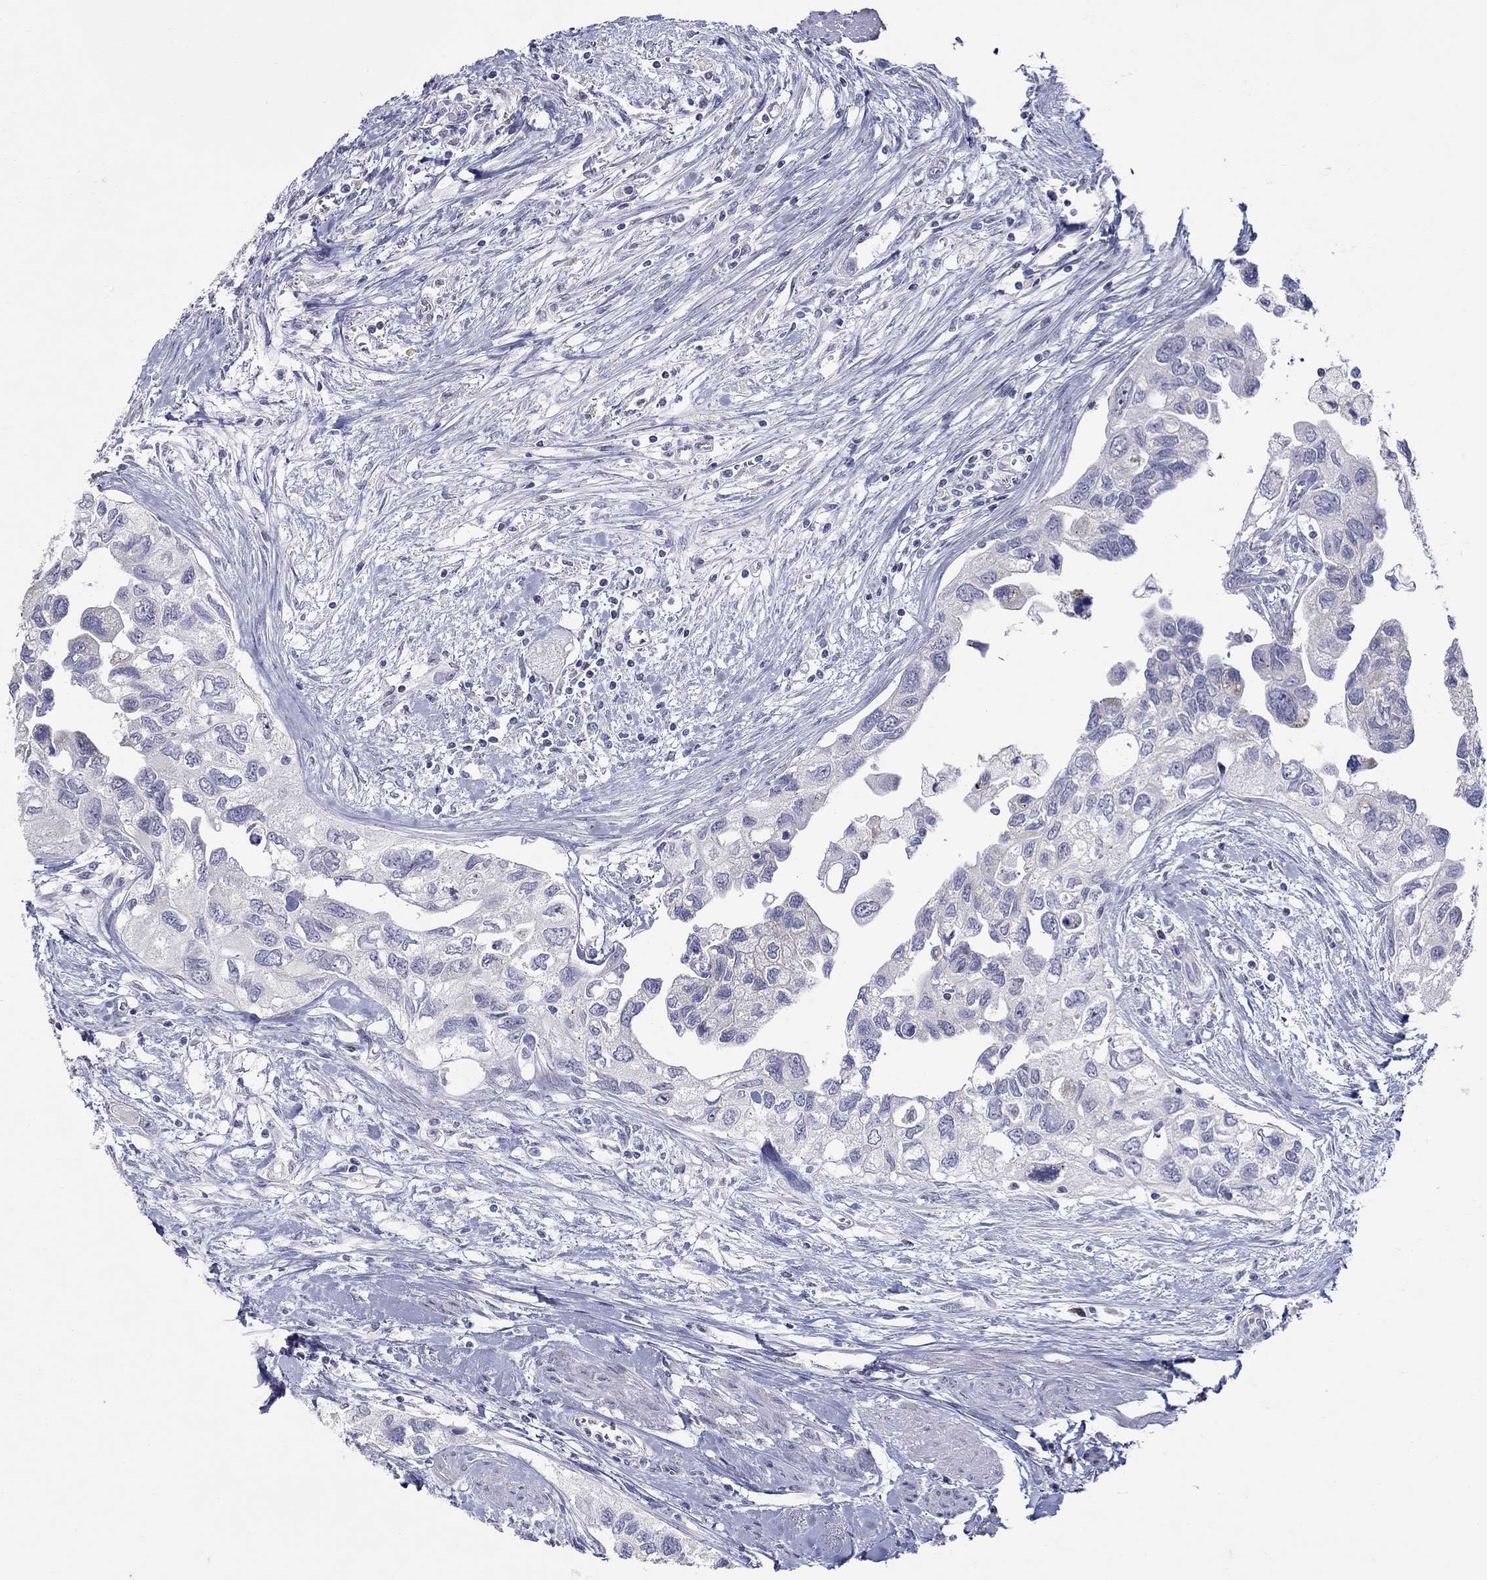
{"staining": {"intensity": "negative", "quantity": "none", "location": "none"}, "tissue": "urothelial cancer", "cell_type": "Tumor cells", "image_type": "cancer", "snomed": [{"axis": "morphology", "description": "Urothelial carcinoma, High grade"}, {"axis": "topography", "description": "Urinary bladder"}], "caption": "High power microscopy histopathology image of an IHC histopathology image of high-grade urothelial carcinoma, revealing no significant expression in tumor cells. The staining was performed using DAB (3,3'-diaminobenzidine) to visualize the protein expression in brown, while the nuclei were stained in blue with hematoxylin (Magnification: 20x).", "gene": "HMX2", "patient": {"sex": "male", "age": 59}}